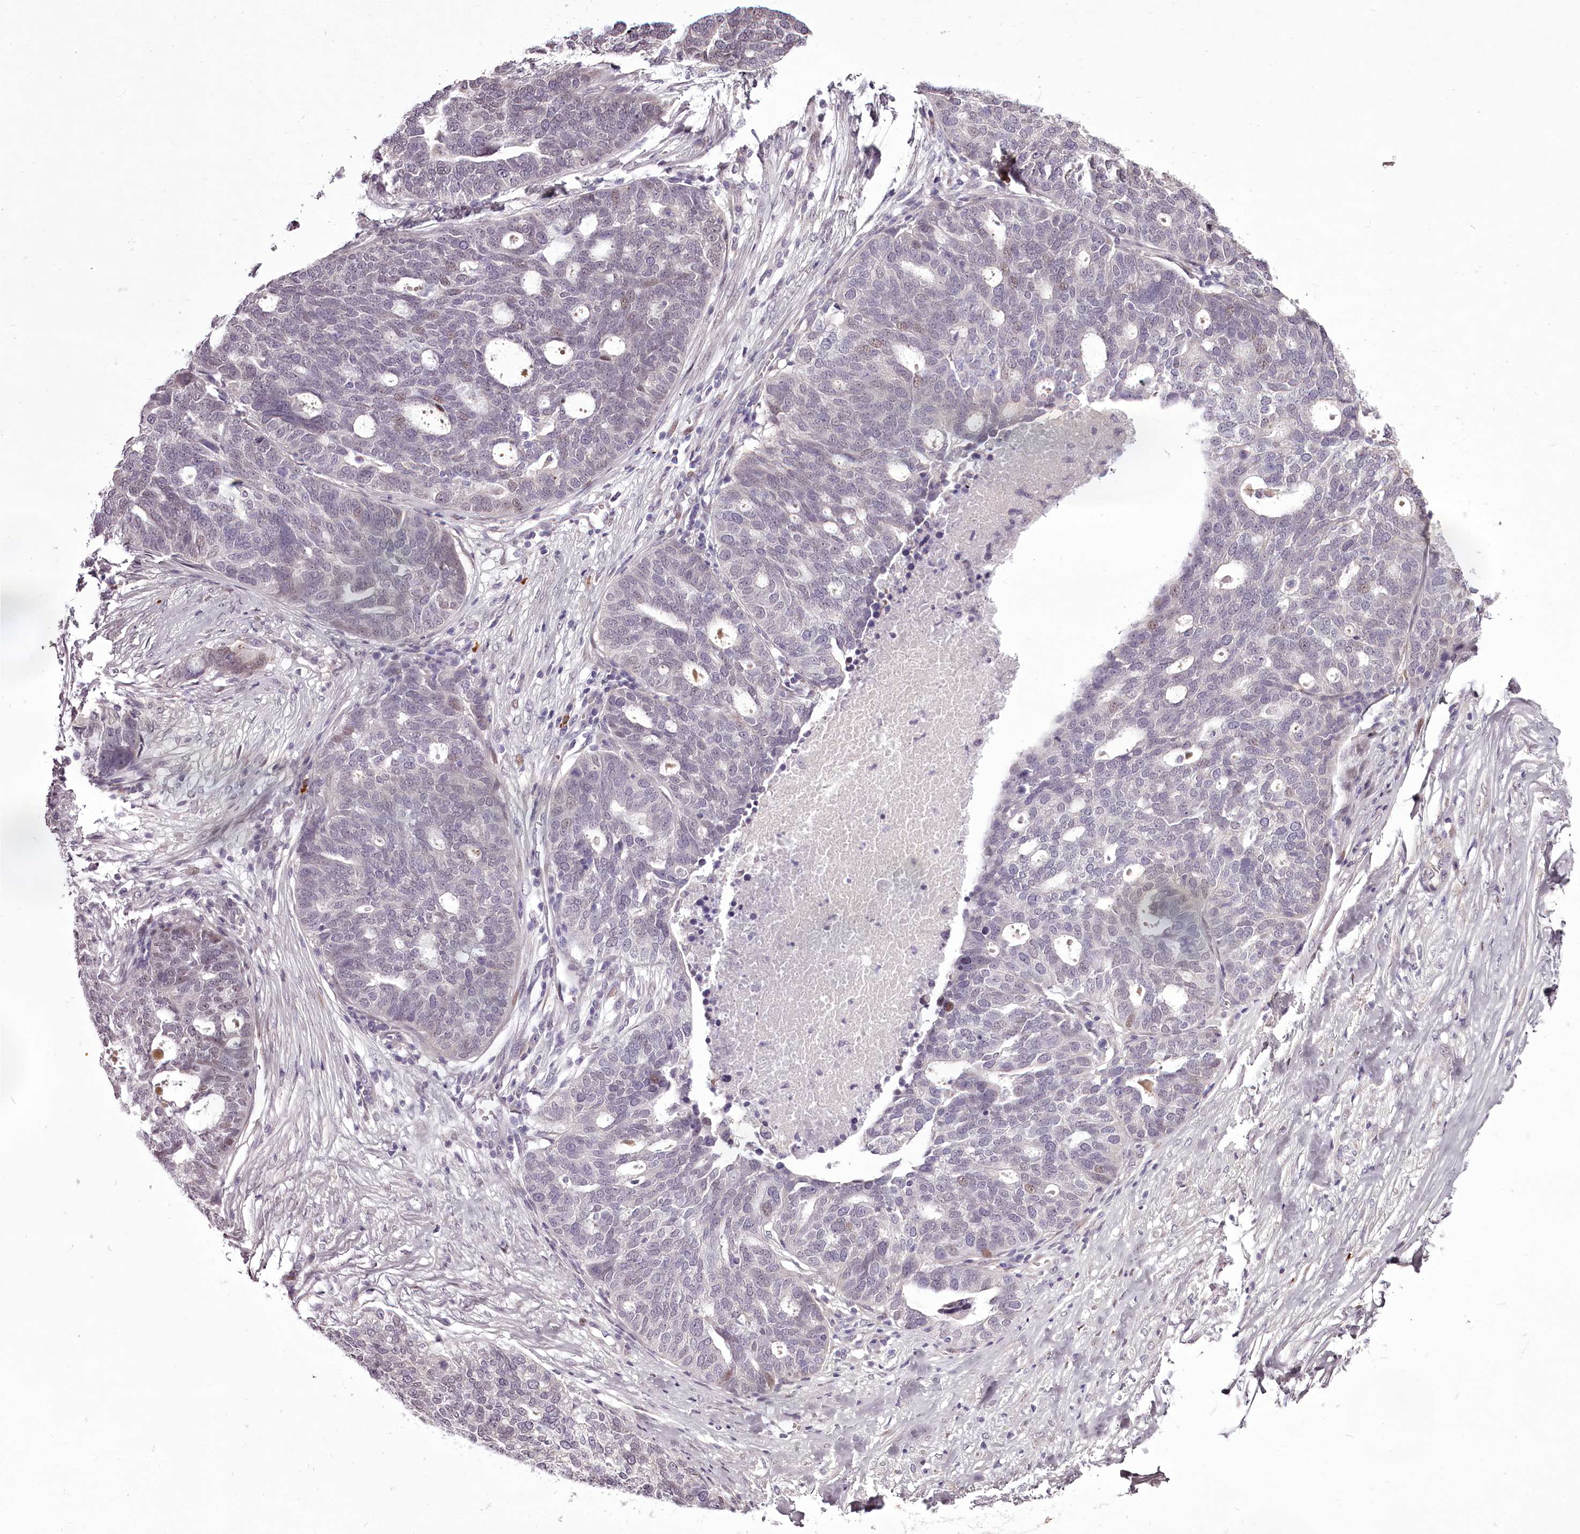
{"staining": {"intensity": "negative", "quantity": "none", "location": "none"}, "tissue": "ovarian cancer", "cell_type": "Tumor cells", "image_type": "cancer", "snomed": [{"axis": "morphology", "description": "Cystadenocarcinoma, serous, NOS"}, {"axis": "topography", "description": "Ovary"}], "caption": "Immunohistochemistry (IHC) micrograph of ovarian serous cystadenocarcinoma stained for a protein (brown), which shows no positivity in tumor cells.", "gene": "C1orf56", "patient": {"sex": "female", "age": 59}}